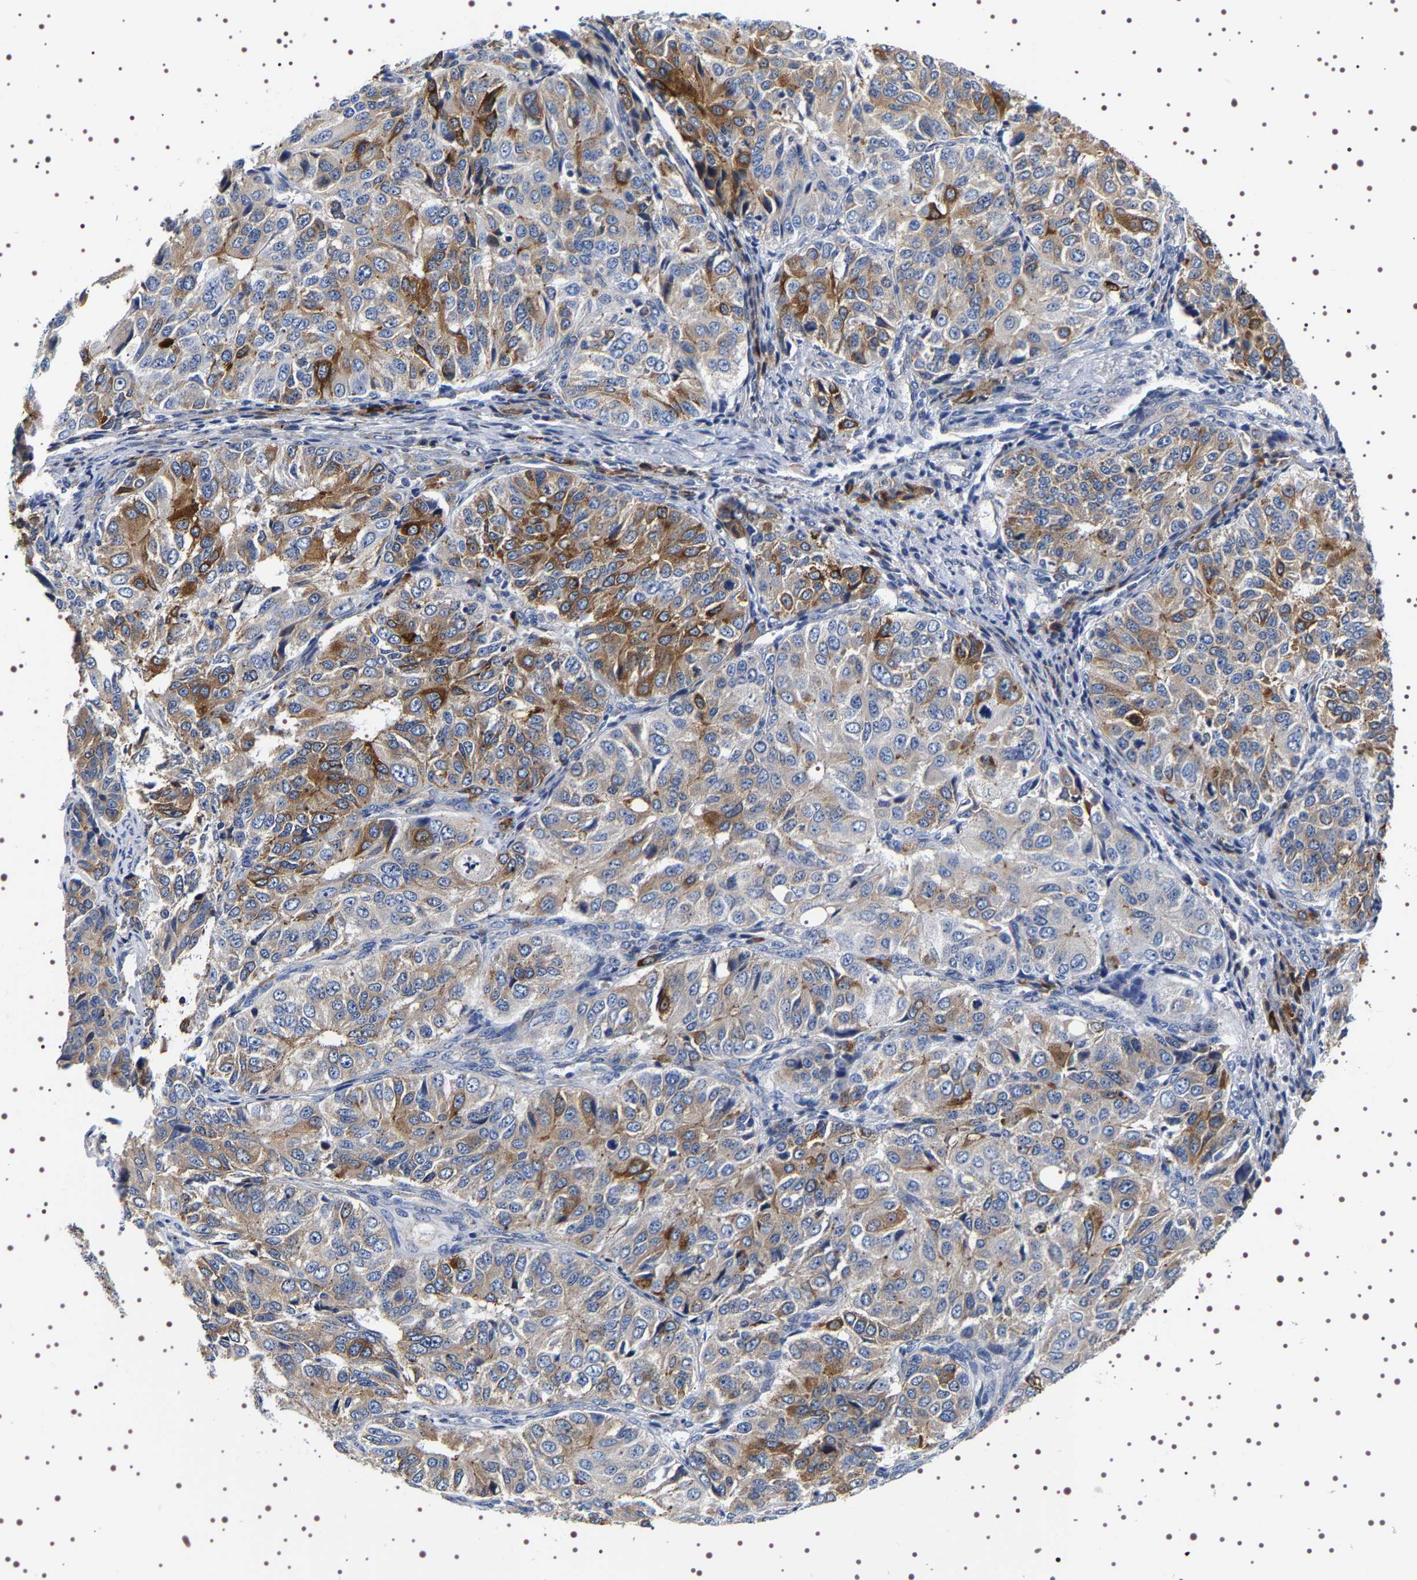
{"staining": {"intensity": "moderate", "quantity": ">75%", "location": "cytoplasmic/membranous"}, "tissue": "ovarian cancer", "cell_type": "Tumor cells", "image_type": "cancer", "snomed": [{"axis": "morphology", "description": "Carcinoma, endometroid"}, {"axis": "topography", "description": "Ovary"}], "caption": "Endometroid carcinoma (ovarian) tissue shows moderate cytoplasmic/membranous positivity in about >75% of tumor cells", "gene": "SQLE", "patient": {"sex": "female", "age": 51}}